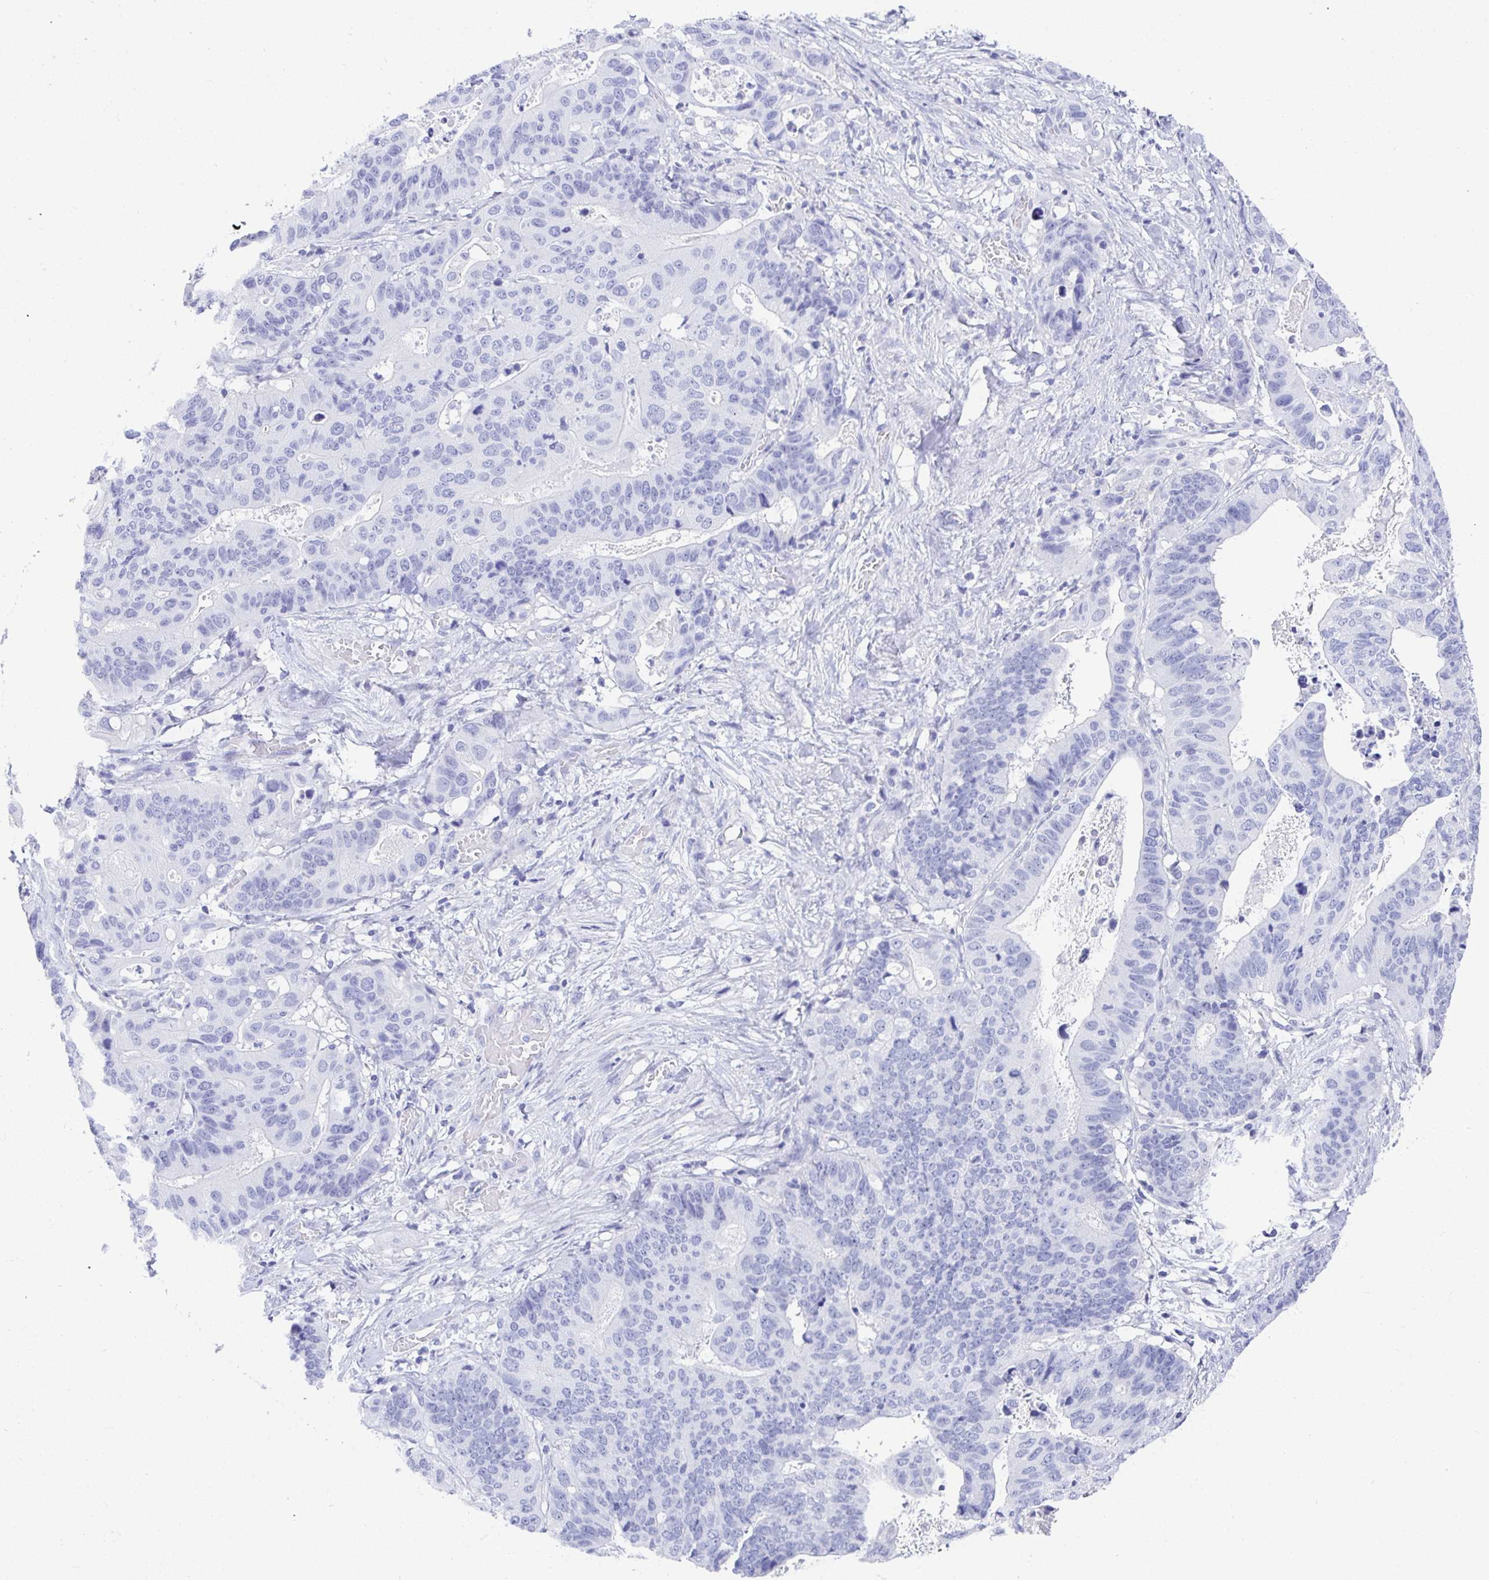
{"staining": {"intensity": "negative", "quantity": "none", "location": "none"}, "tissue": "stomach cancer", "cell_type": "Tumor cells", "image_type": "cancer", "snomed": [{"axis": "morphology", "description": "Adenocarcinoma, NOS"}, {"axis": "topography", "description": "Stomach, upper"}], "caption": "Immunohistochemical staining of human stomach adenocarcinoma displays no significant expression in tumor cells. (DAB IHC visualized using brightfield microscopy, high magnification).", "gene": "TMEM241", "patient": {"sex": "female", "age": 67}}